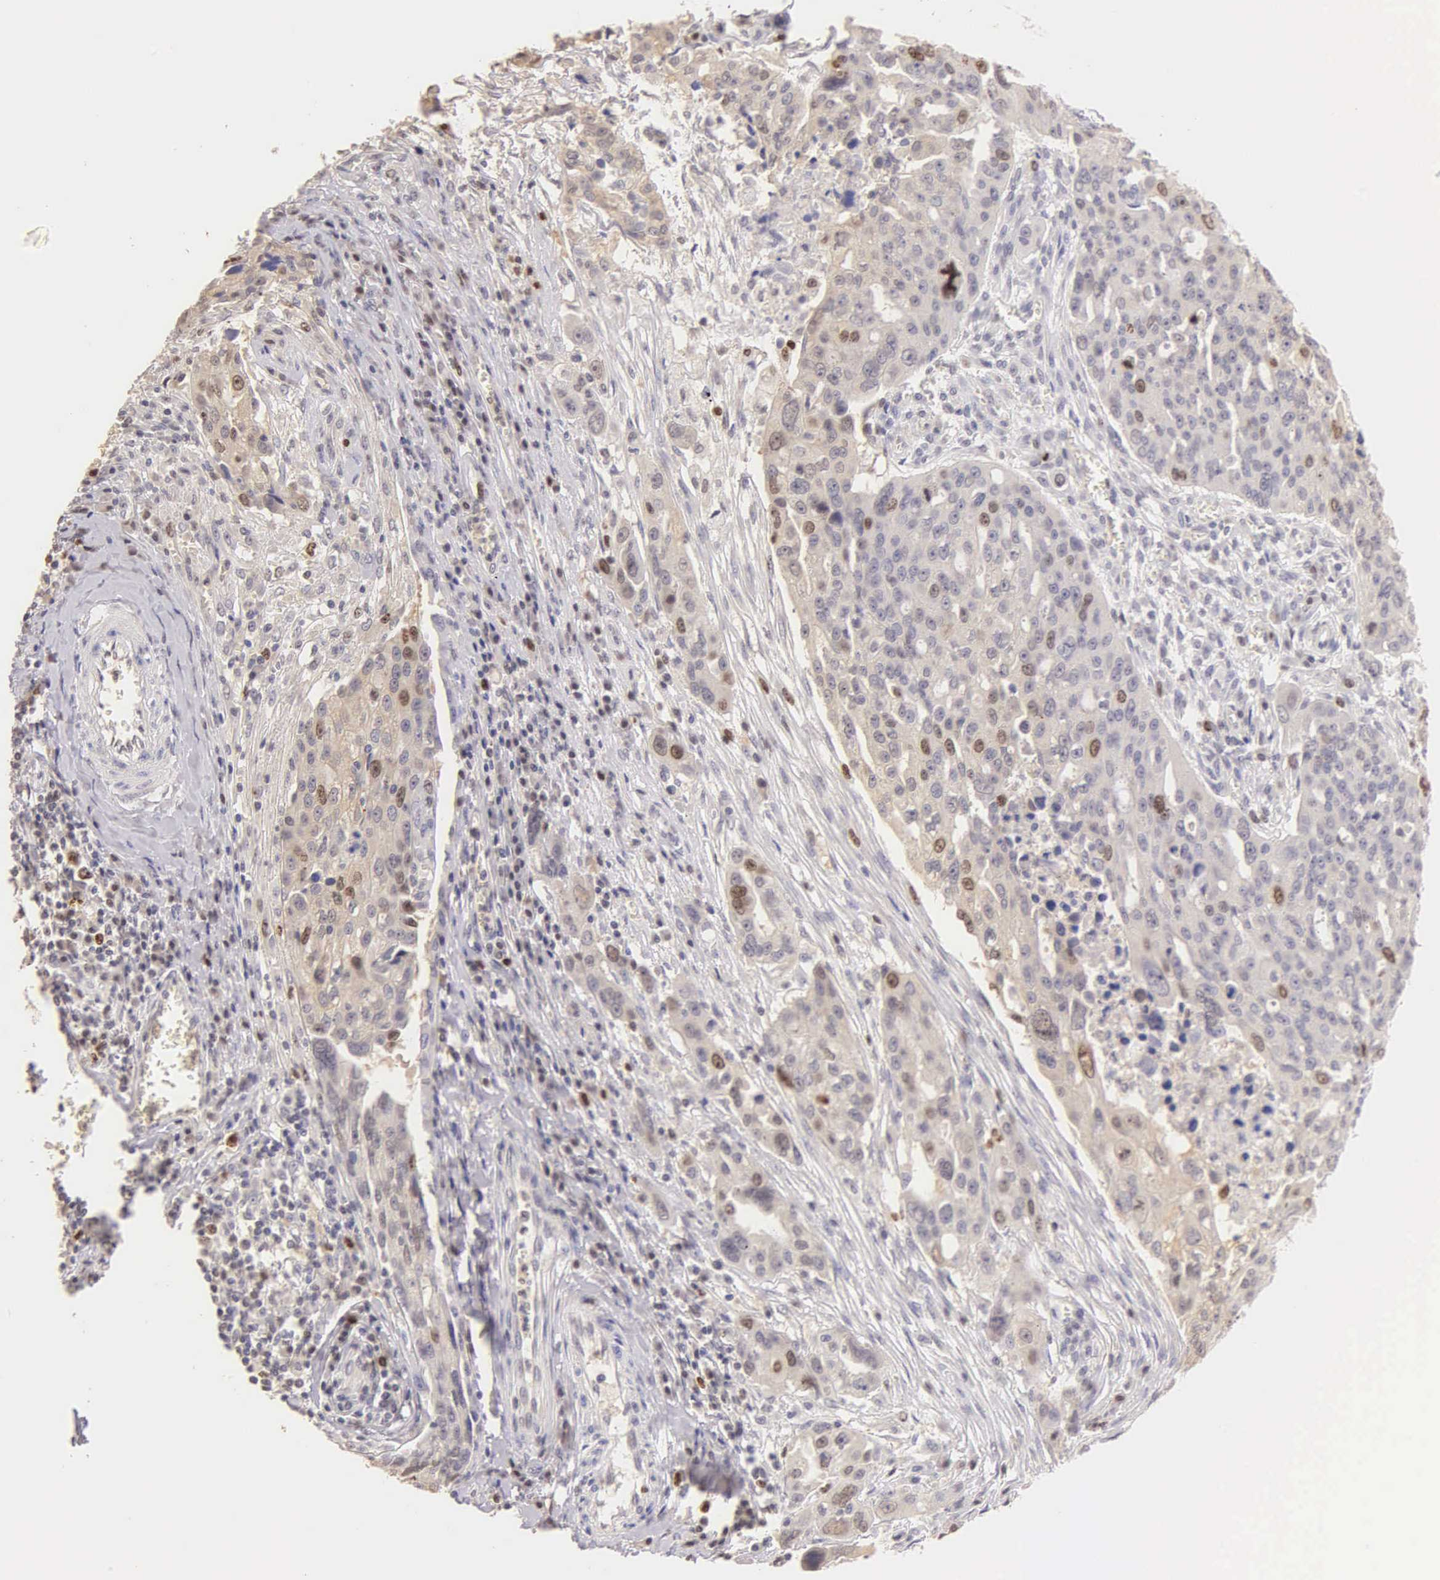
{"staining": {"intensity": "moderate", "quantity": "<25%", "location": "nuclear"}, "tissue": "ovarian cancer", "cell_type": "Tumor cells", "image_type": "cancer", "snomed": [{"axis": "morphology", "description": "Carcinoma, endometroid"}, {"axis": "topography", "description": "Ovary"}], "caption": "Protein expression by IHC shows moderate nuclear expression in about <25% of tumor cells in ovarian cancer (endometroid carcinoma).", "gene": "MKI67", "patient": {"sex": "female", "age": 75}}